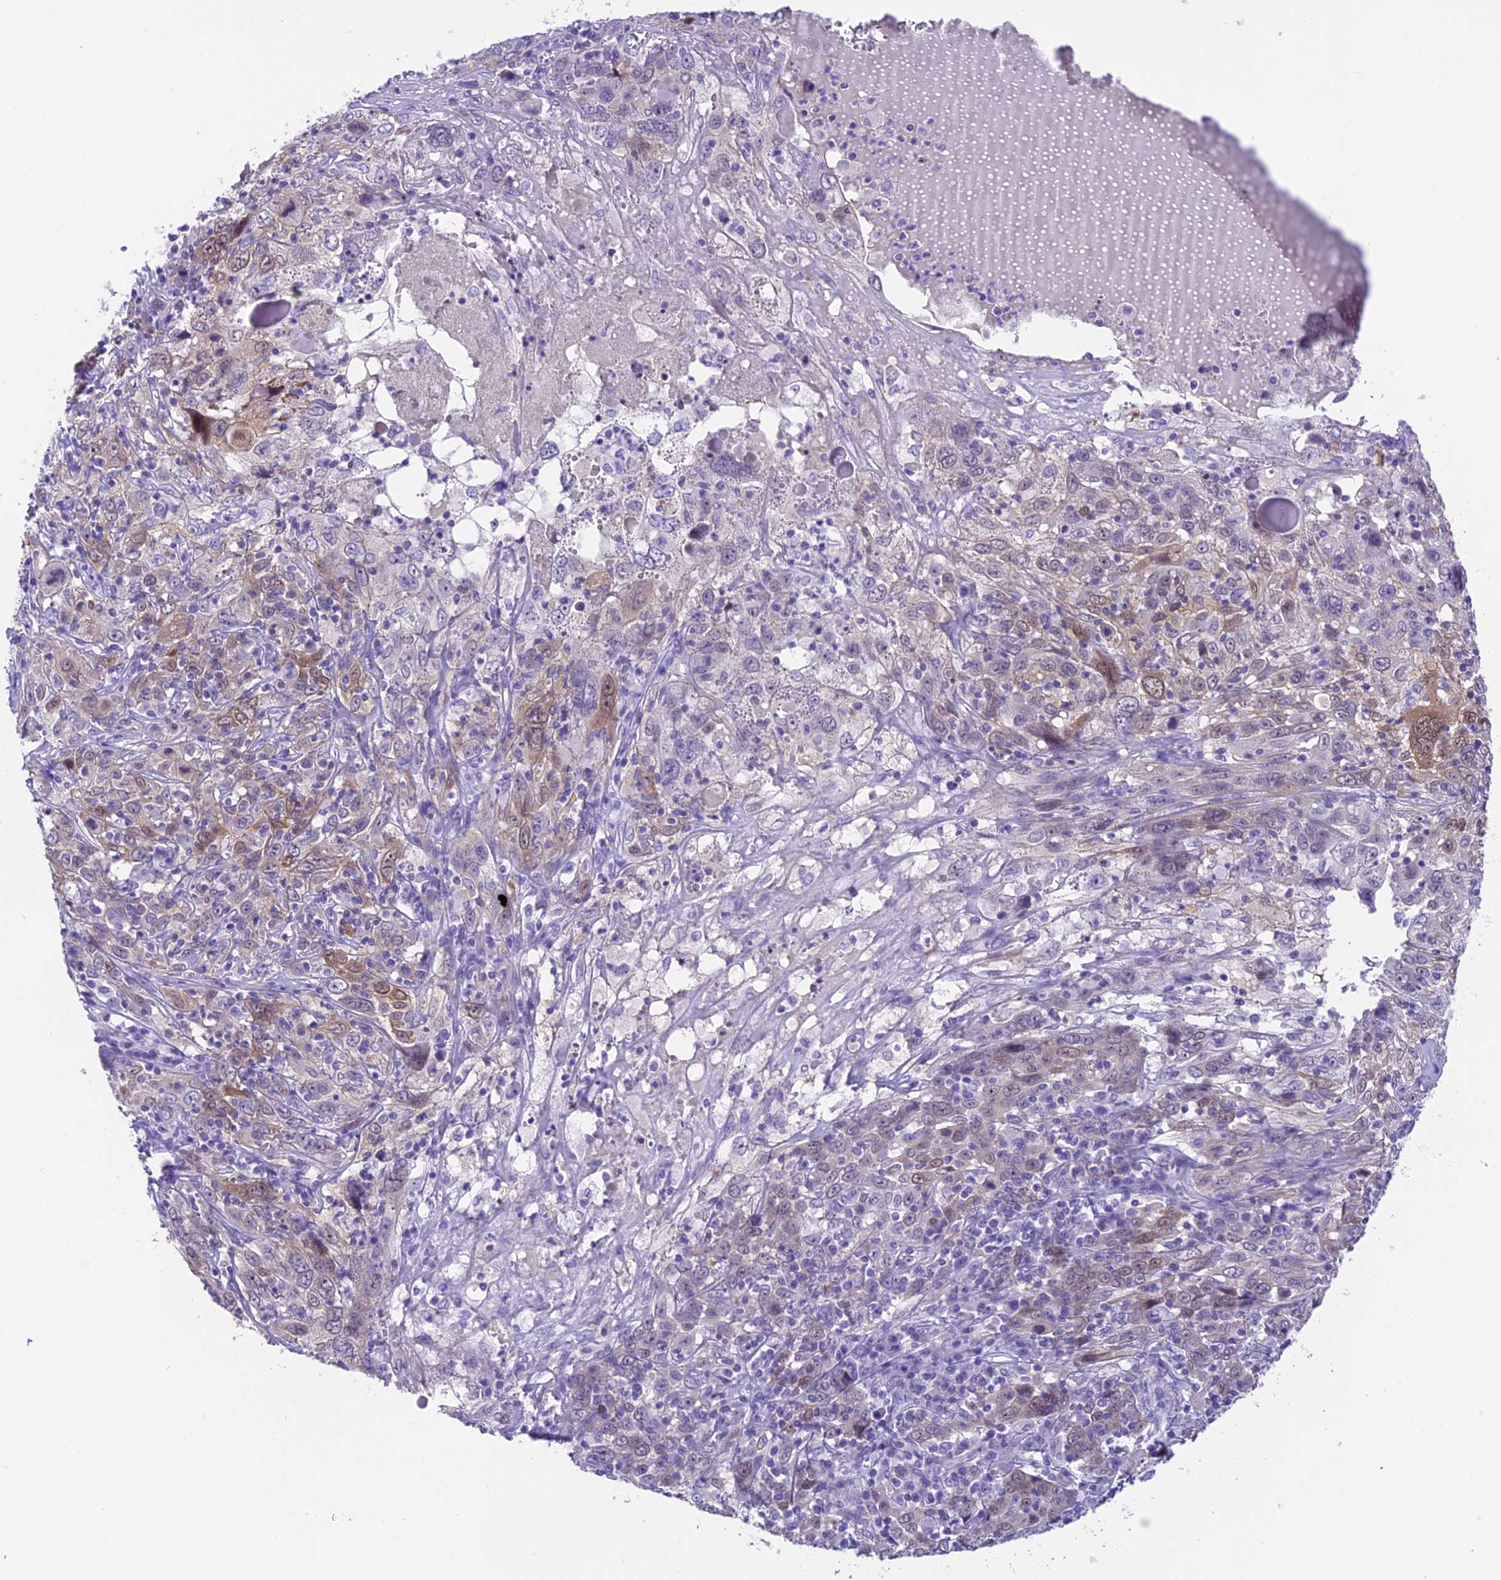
{"staining": {"intensity": "moderate", "quantity": "<25%", "location": "cytoplasmic/membranous,nuclear"}, "tissue": "cervical cancer", "cell_type": "Tumor cells", "image_type": "cancer", "snomed": [{"axis": "morphology", "description": "Squamous cell carcinoma, NOS"}, {"axis": "topography", "description": "Cervix"}], "caption": "Immunohistochemistry (IHC) (DAB (3,3'-diaminobenzidine)) staining of human cervical squamous cell carcinoma exhibits moderate cytoplasmic/membranous and nuclear protein positivity in about <25% of tumor cells.", "gene": "PRR15", "patient": {"sex": "female", "age": 46}}